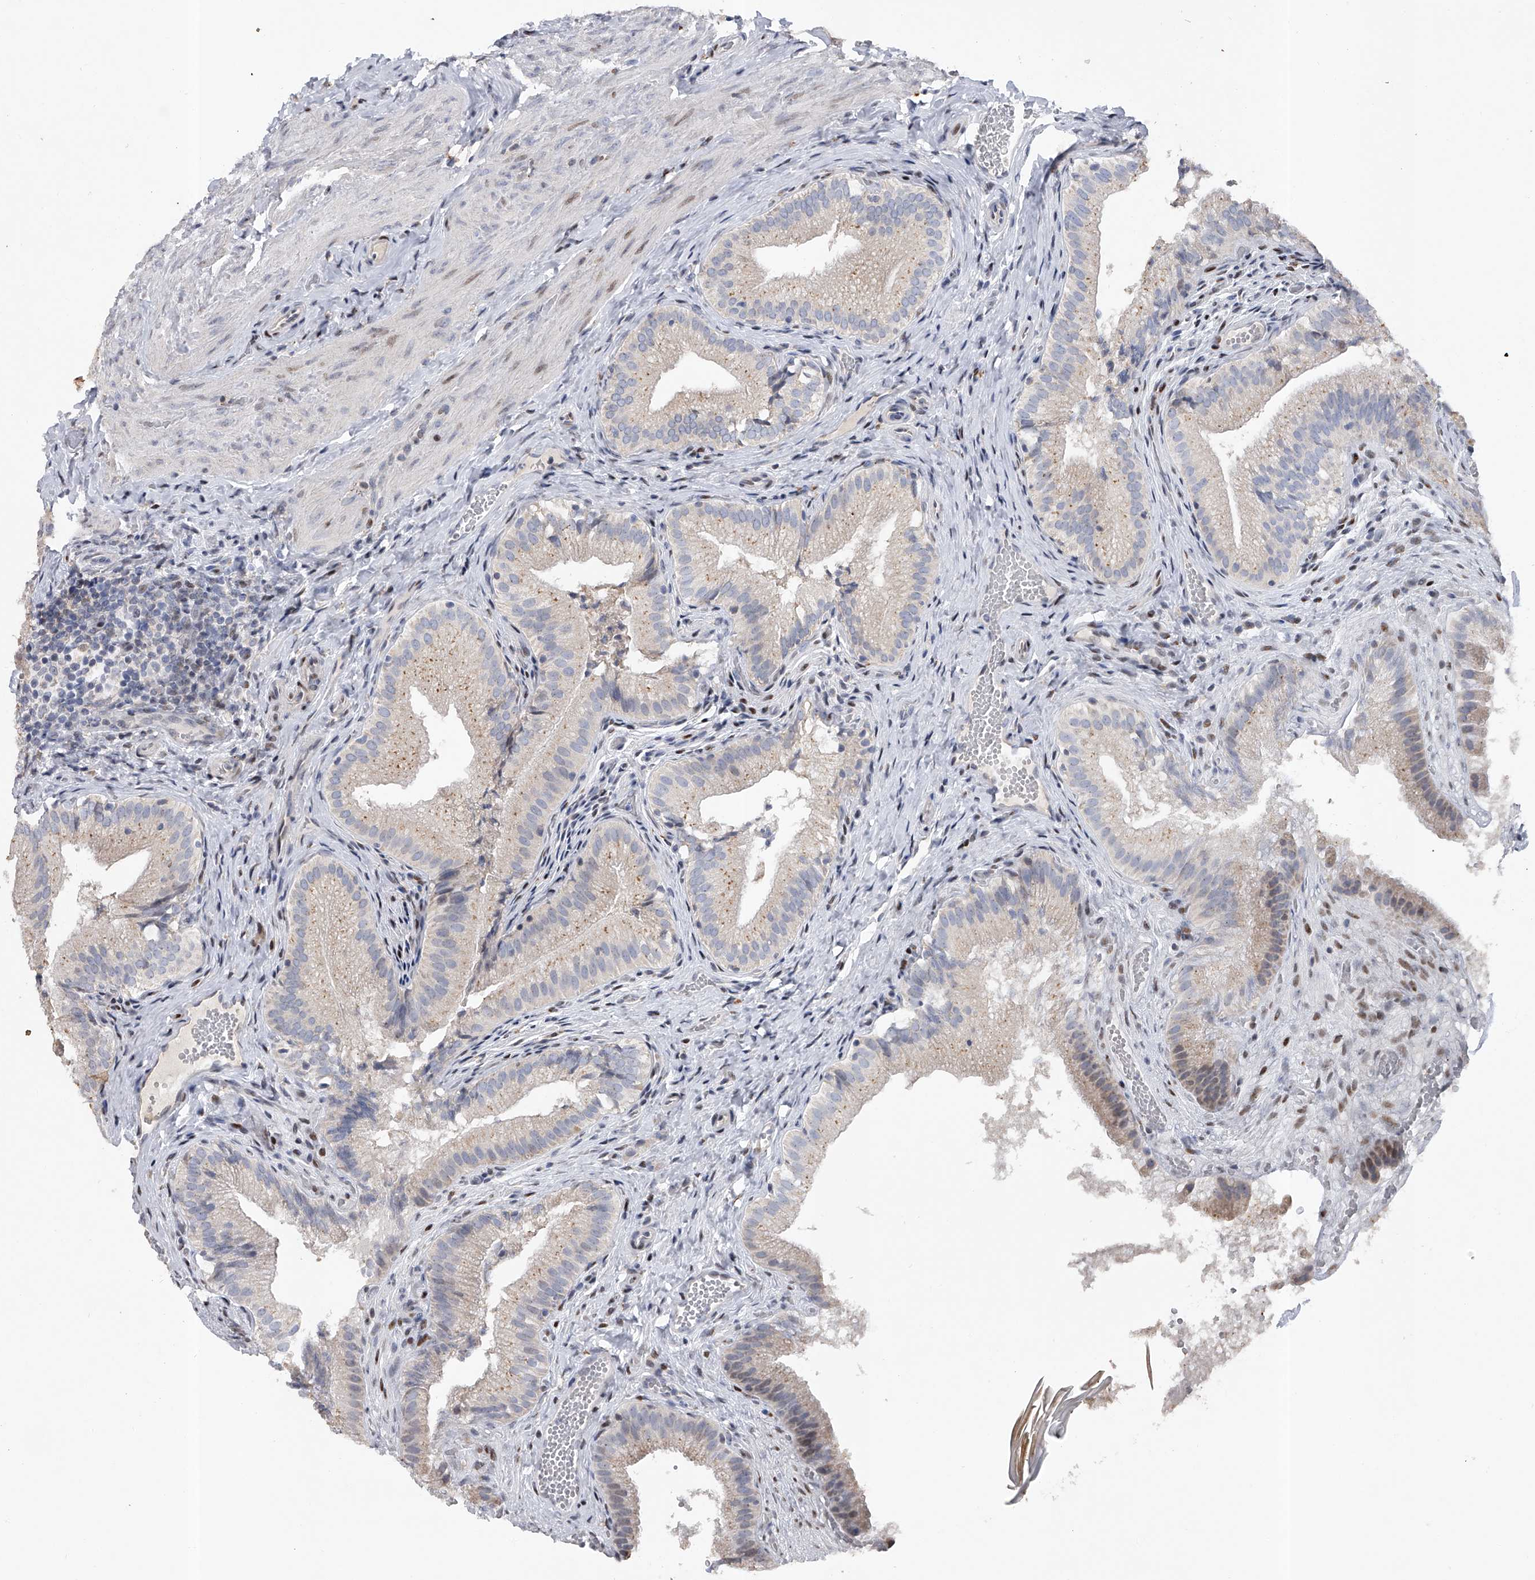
{"staining": {"intensity": "negative", "quantity": "none", "location": "none"}, "tissue": "gallbladder", "cell_type": "Glandular cells", "image_type": "normal", "snomed": [{"axis": "morphology", "description": "Normal tissue, NOS"}, {"axis": "topography", "description": "Gallbladder"}], "caption": "There is no significant staining in glandular cells of gallbladder. Nuclei are stained in blue.", "gene": "RWDD2A", "patient": {"sex": "female", "age": 30}}